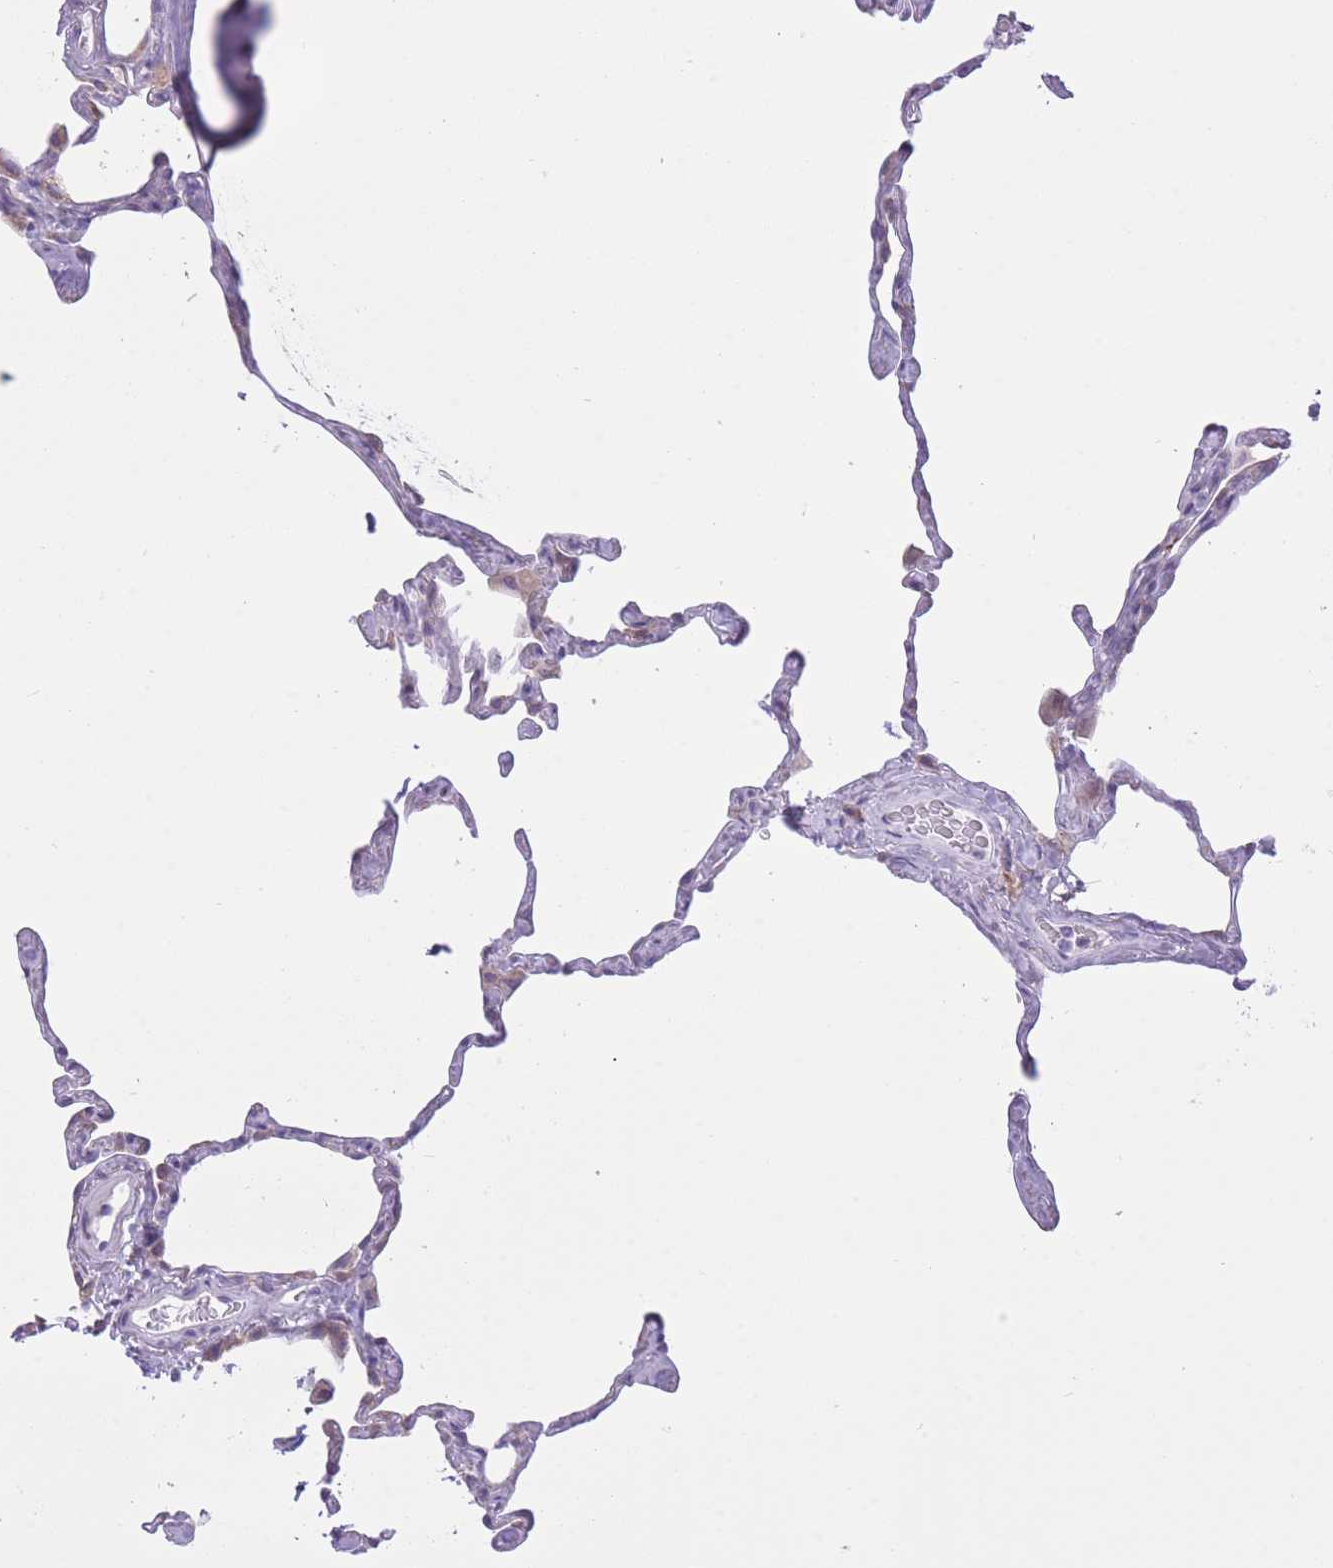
{"staining": {"intensity": "negative", "quantity": "none", "location": "none"}, "tissue": "lung", "cell_type": "Alveolar cells", "image_type": "normal", "snomed": [{"axis": "morphology", "description": "Normal tissue, NOS"}, {"axis": "topography", "description": "Lung"}], "caption": "Histopathology image shows no significant protein staining in alveolar cells of benign lung.", "gene": "ZNF501", "patient": {"sex": "male", "age": 65}}